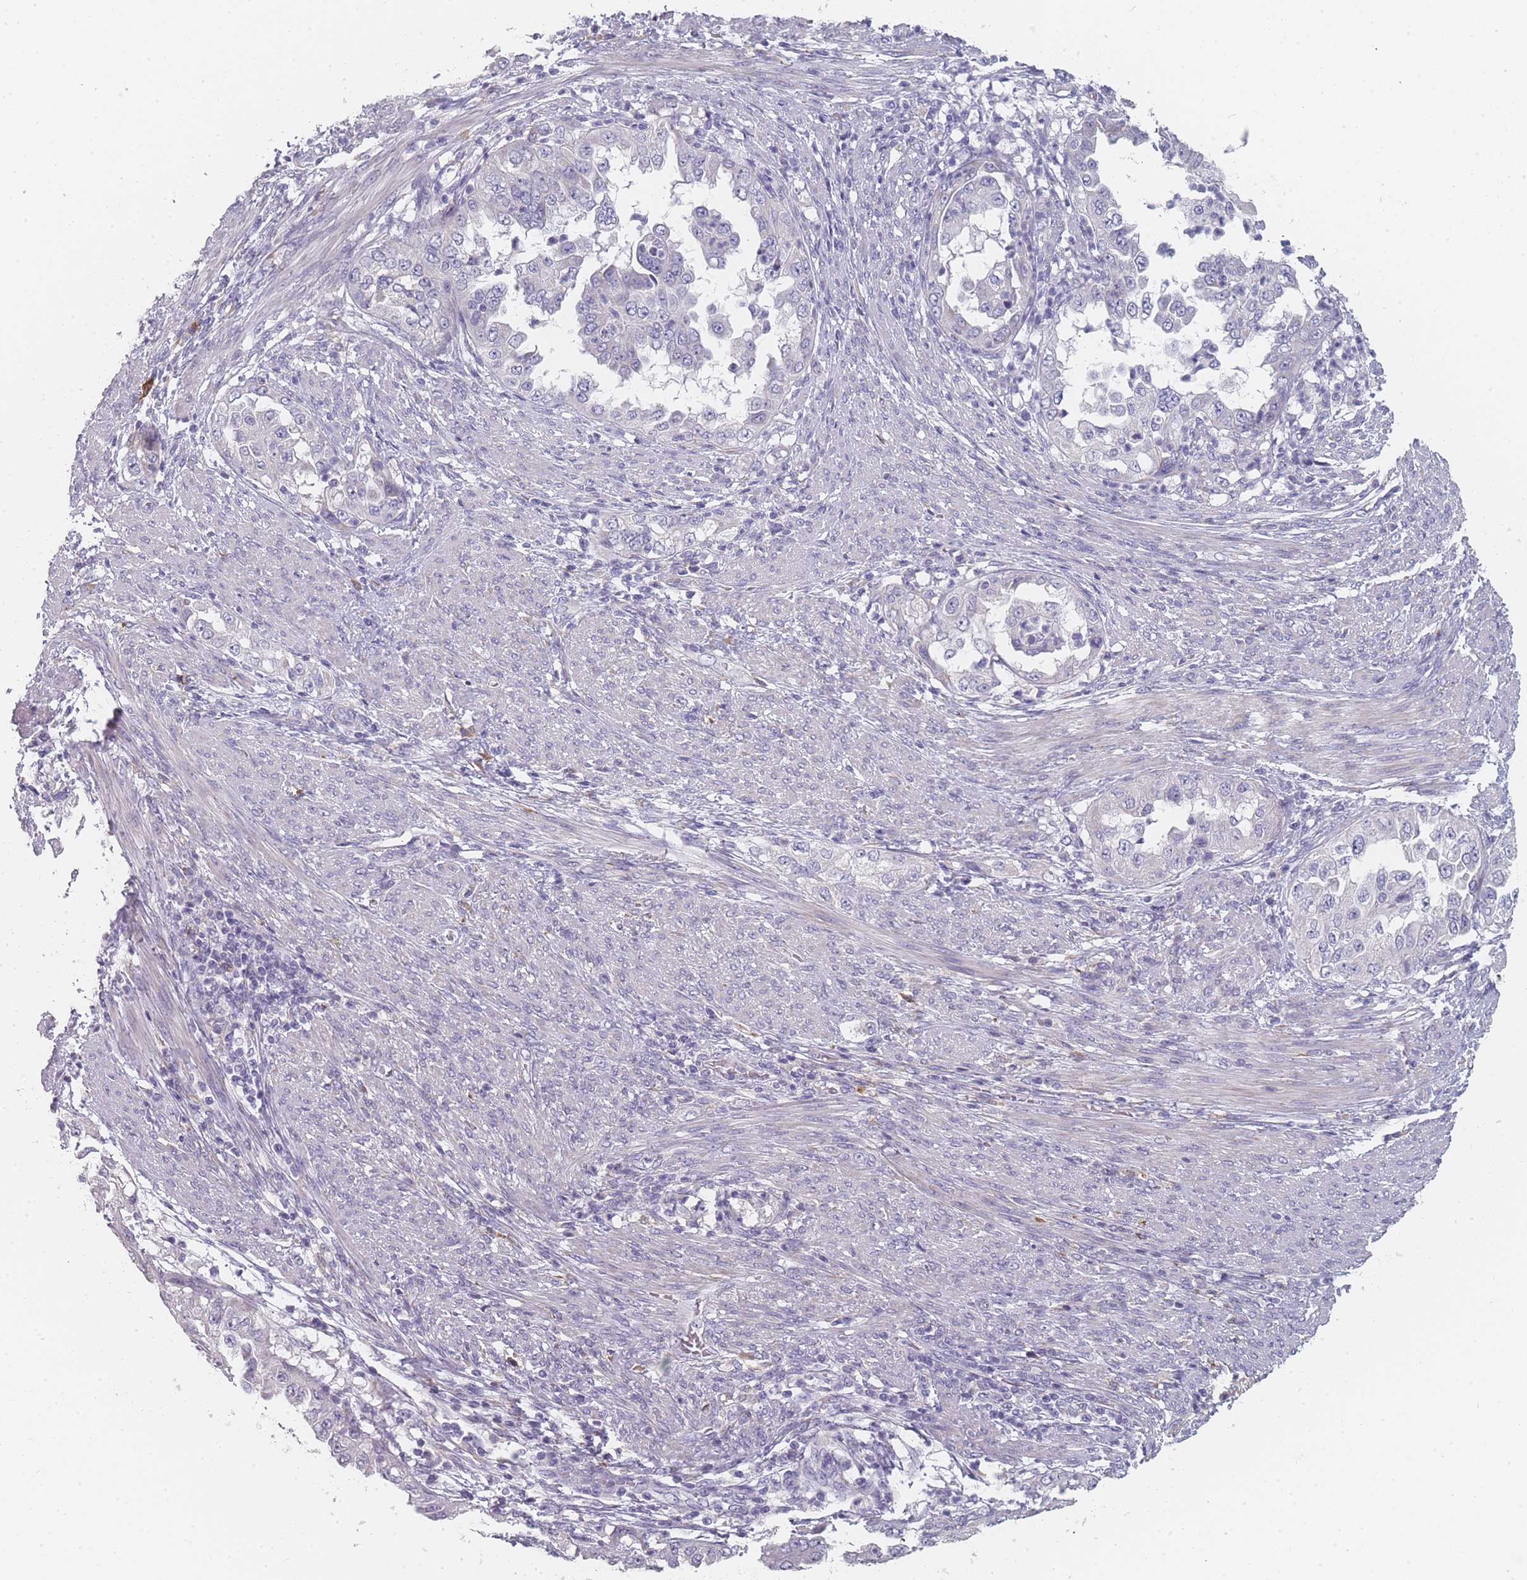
{"staining": {"intensity": "negative", "quantity": "none", "location": "none"}, "tissue": "endometrial cancer", "cell_type": "Tumor cells", "image_type": "cancer", "snomed": [{"axis": "morphology", "description": "Adenocarcinoma, NOS"}, {"axis": "topography", "description": "Endometrium"}], "caption": "High power microscopy micrograph of an IHC image of adenocarcinoma (endometrial), revealing no significant expression in tumor cells.", "gene": "SLC35E4", "patient": {"sex": "female", "age": 85}}